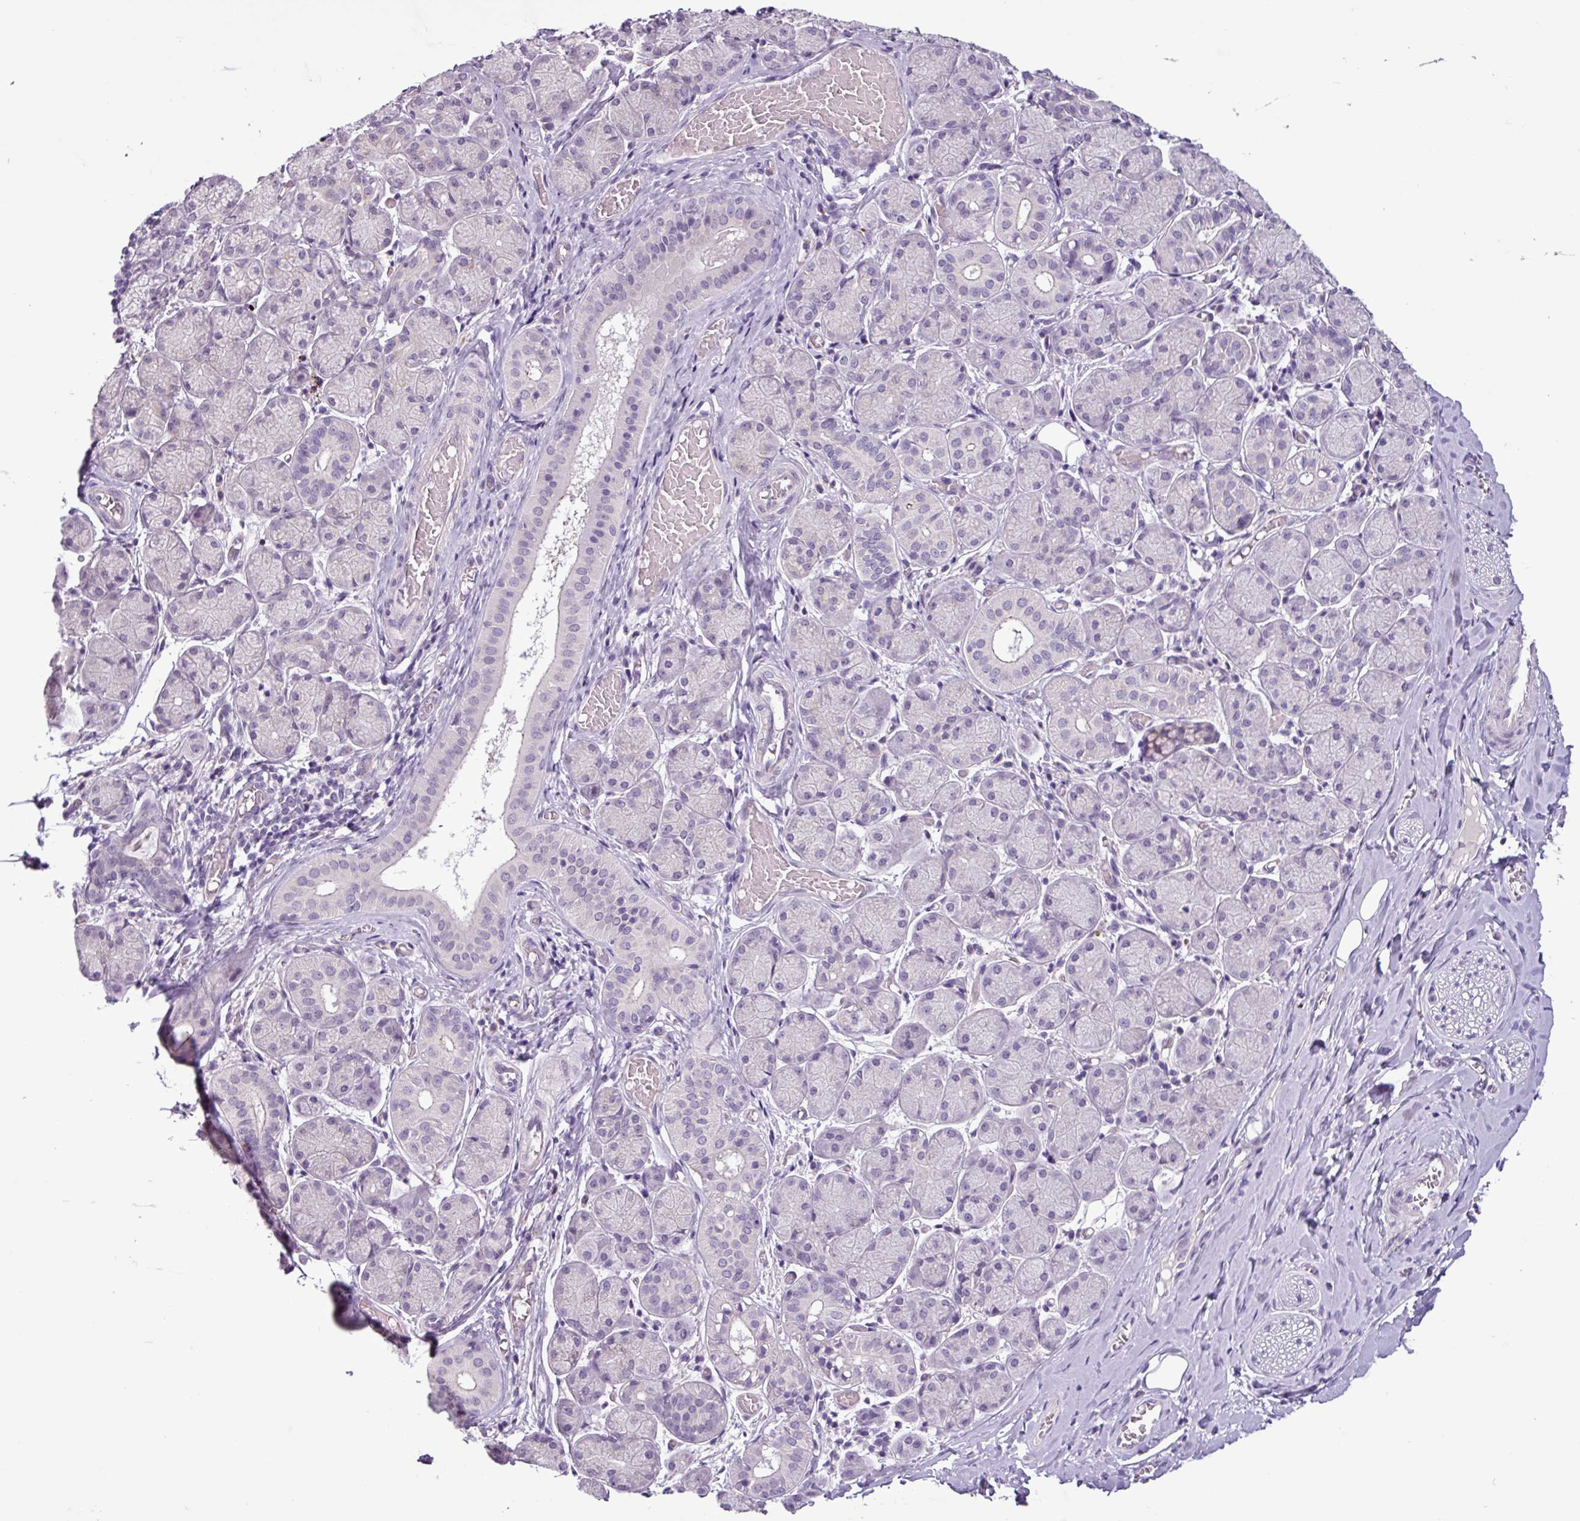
{"staining": {"intensity": "negative", "quantity": "none", "location": "none"}, "tissue": "adipose tissue", "cell_type": "Adipocytes", "image_type": "normal", "snomed": [{"axis": "morphology", "description": "Normal tissue, NOS"}, {"axis": "topography", "description": "Salivary gland"}, {"axis": "topography", "description": "Peripheral nerve tissue"}], "caption": "The micrograph displays no staining of adipocytes in unremarkable adipose tissue. The staining was performed using DAB to visualize the protein expression in brown, while the nuclei were stained in blue with hematoxylin (Magnification: 20x).", "gene": "C9orf24", "patient": {"sex": "female", "age": 24}}